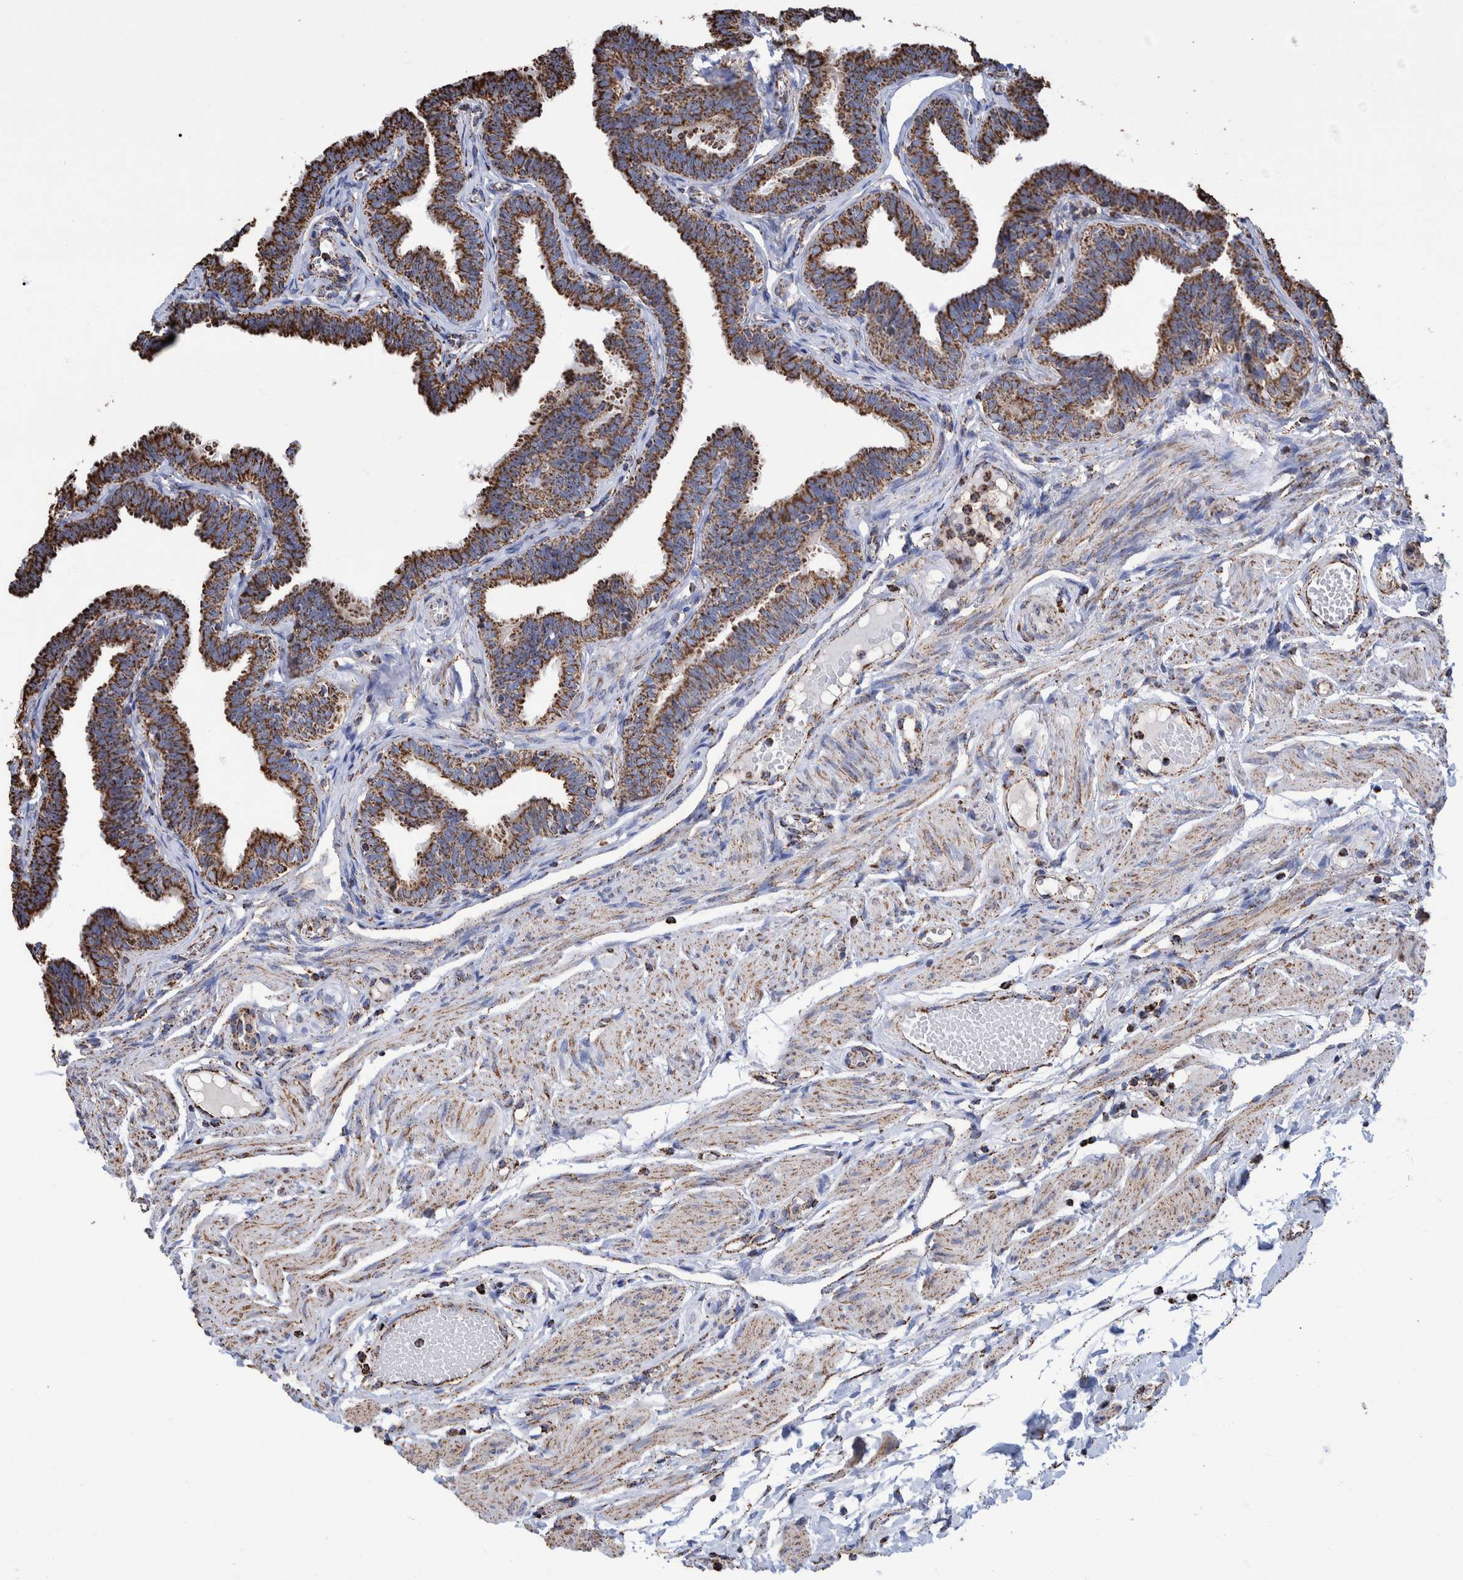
{"staining": {"intensity": "strong", "quantity": ">75%", "location": "cytoplasmic/membranous"}, "tissue": "fallopian tube", "cell_type": "Glandular cells", "image_type": "normal", "snomed": [{"axis": "morphology", "description": "Normal tissue, NOS"}, {"axis": "topography", "description": "Fallopian tube"}, {"axis": "topography", "description": "Ovary"}], "caption": "Fallopian tube was stained to show a protein in brown. There is high levels of strong cytoplasmic/membranous expression in approximately >75% of glandular cells.", "gene": "VPS26C", "patient": {"sex": "female", "age": 23}}